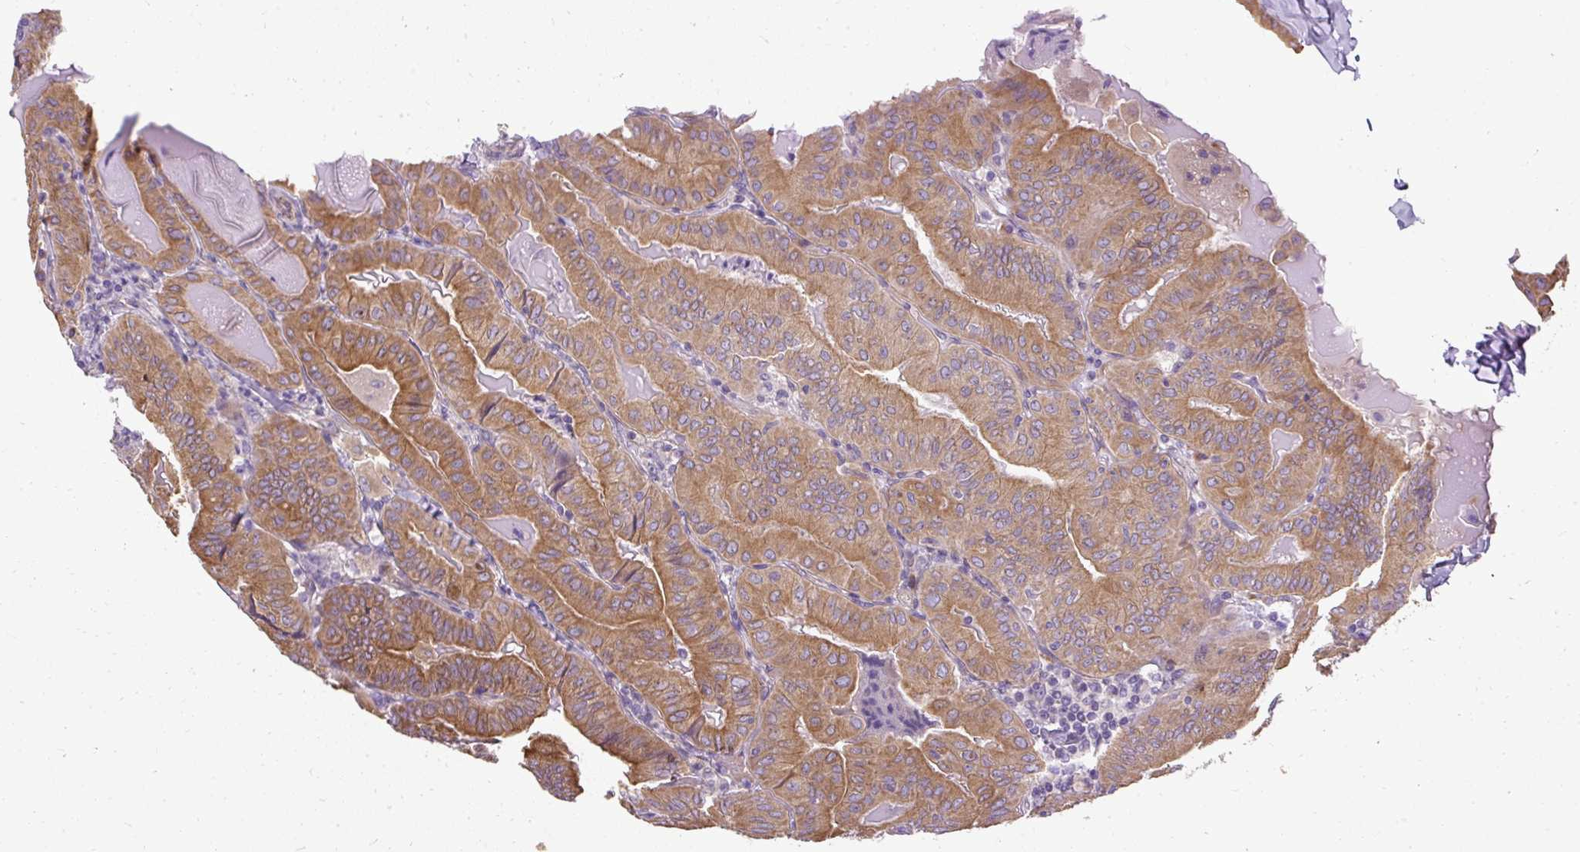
{"staining": {"intensity": "moderate", "quantity": ">75%", "location": "cytoplasmic/membranous"}, "tissue": "thyroid cancer", "cell_type": "Tumor cells", "image_type": "cancer", "snomed": [{"axis": "morphology", "description": "Papillary adenocarcinoma, NOS"}, {"axis": "topography", "description": "Thyroid gland"}], "caption": "A medium amount of moderate cytoplasmic/membranous staining is identified in approximately >75% of tumor cells in thyroid cancer (papillary adenocarcinoma) tissue.", "gene": "FAM149A", "patient": {"sex": "female", "age": 68}}